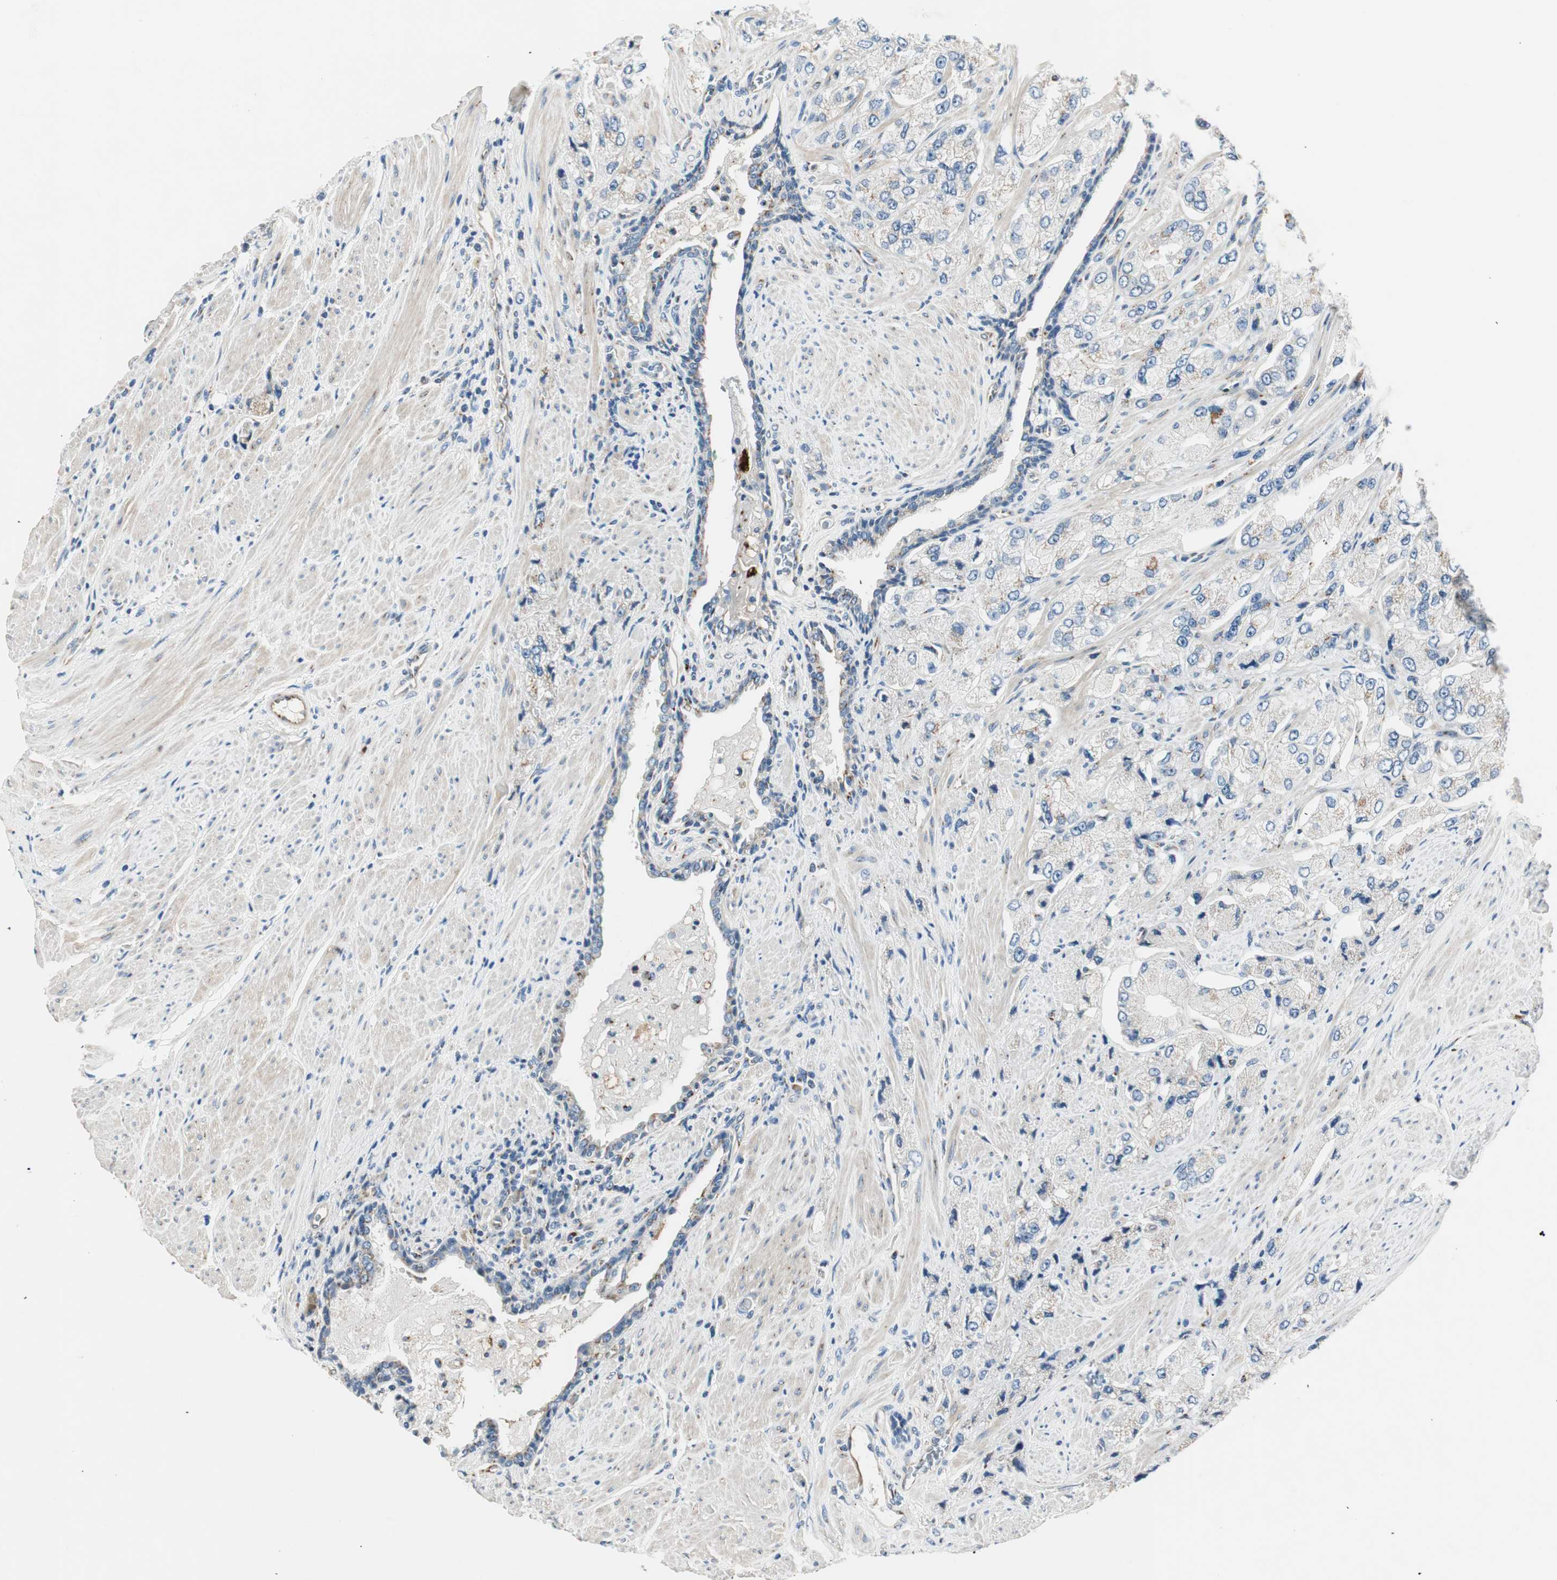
{"staining": {"intensity": "weak", "quantity": "<25%", "location": "cytoplasmic/membranous"}, "tissue": "prostate cancer", "cell_type": "Tumor cells", "image_type": "cancer", "snomed": [{"axis": "morphology", "description": "Adenocarcinoma, High grade"}, {"axis": "topography", "description": "Prostate"}], "caption": "Tumor cells are negative for brown protein staining in prostate adenocarcinoma (high-grade).", "gene": "TMF1", "patient": {"sex": "male", "age": 58}}